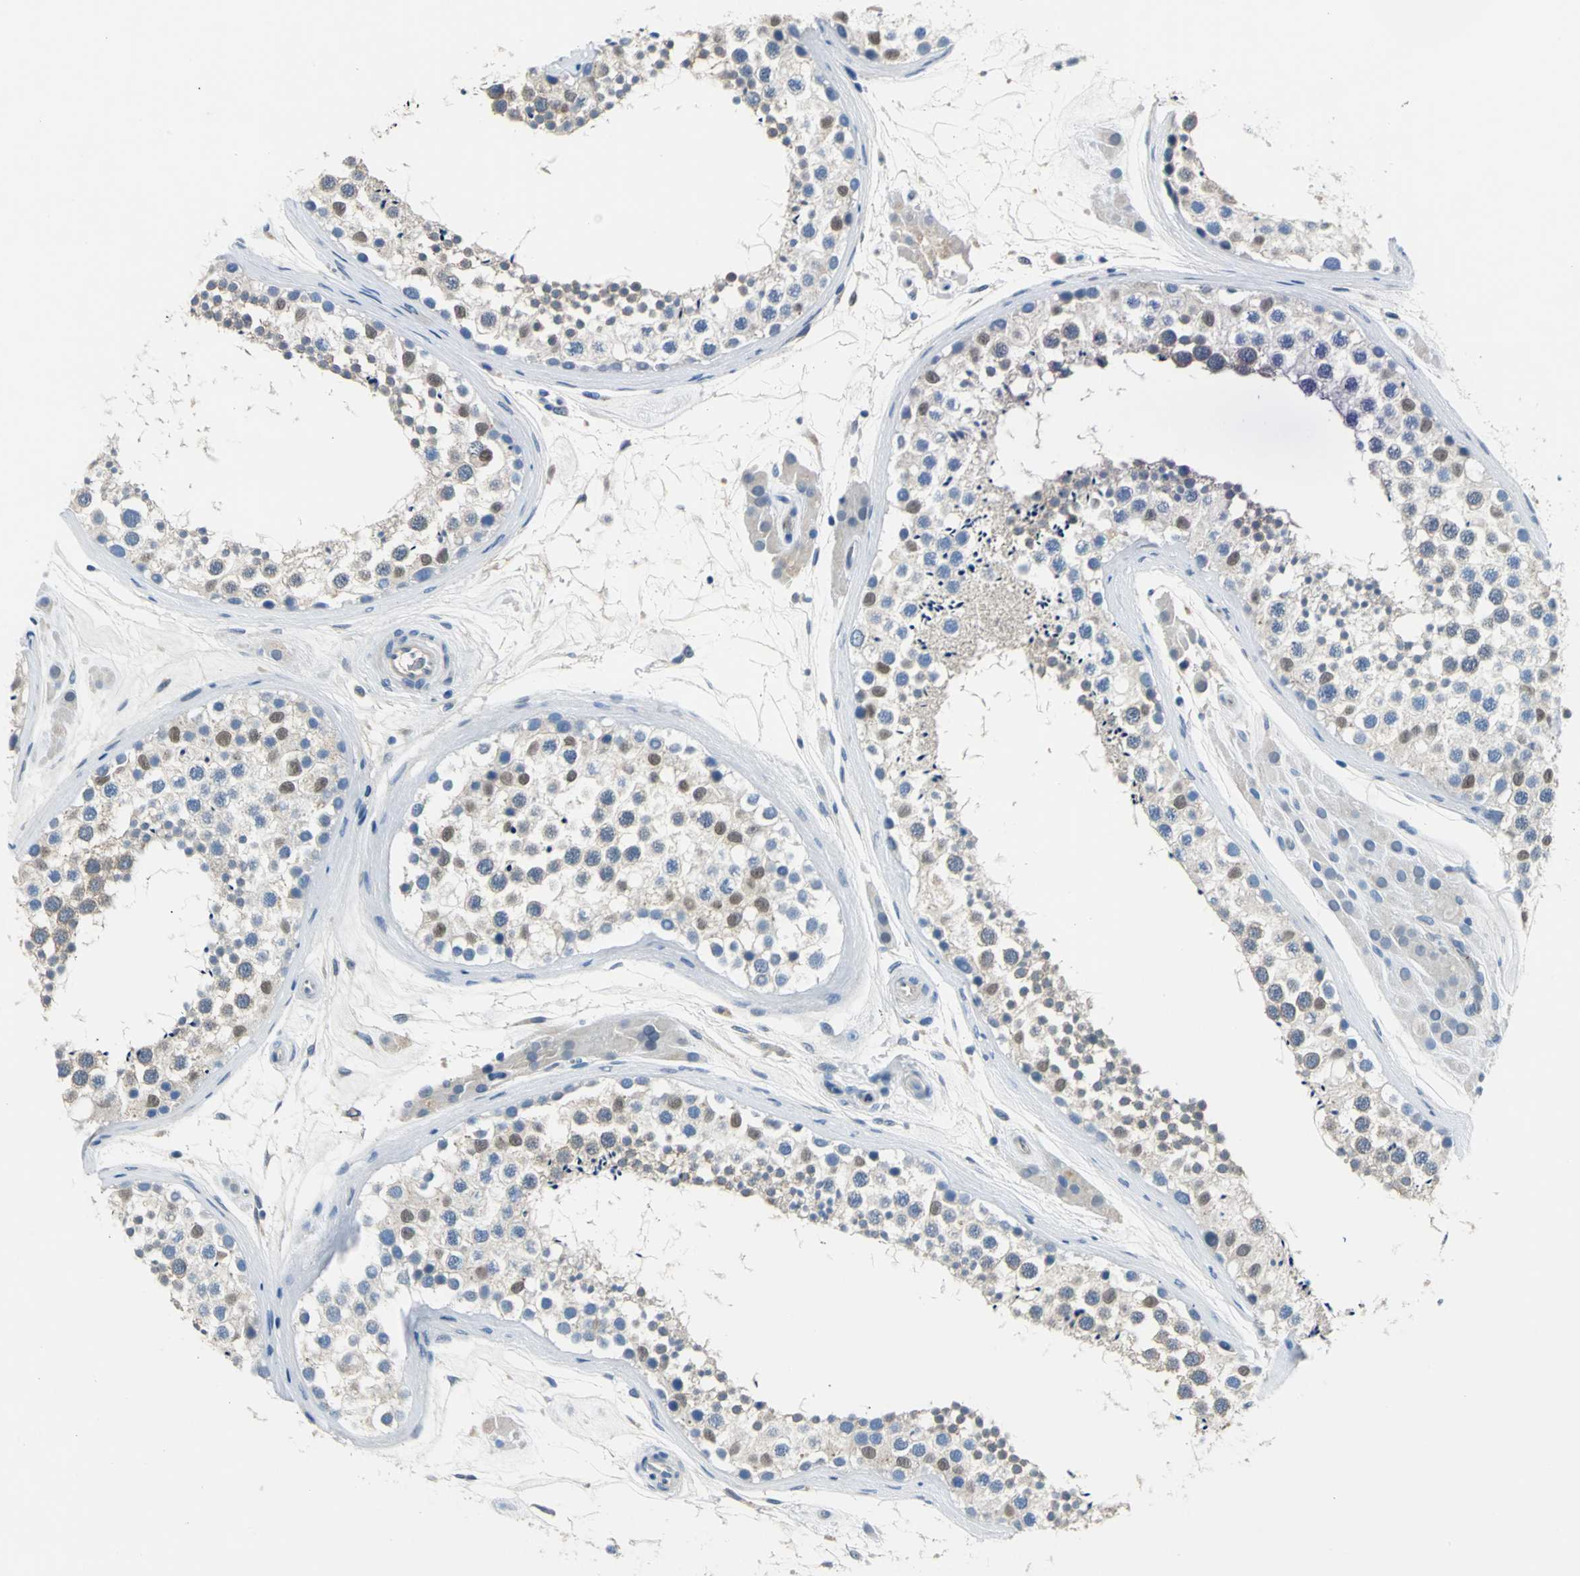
{"staining": {"intensity": "moderate", "quantity": "25%-75%", "location": "cytoplasmic/membranous,nuclear"}, "tissue": "testis", "cell_type": "Cells in seminiferous ducts", "image_type": "normal", "snomed": [{"axis": "morphology", "description": "Normal tissue, NOS"}, {"axis": "topography", "description": "Testis"}], "caption": "About 25%-75% of cells in seminiferous ducts in benign human testis demonstrate moderate cytoplasmic/membranous,nuclear protein positivity as visualized by brown immunohistochemical staining.", "gene": "SELP", "patient": {"sex": "male", "age": 46}}